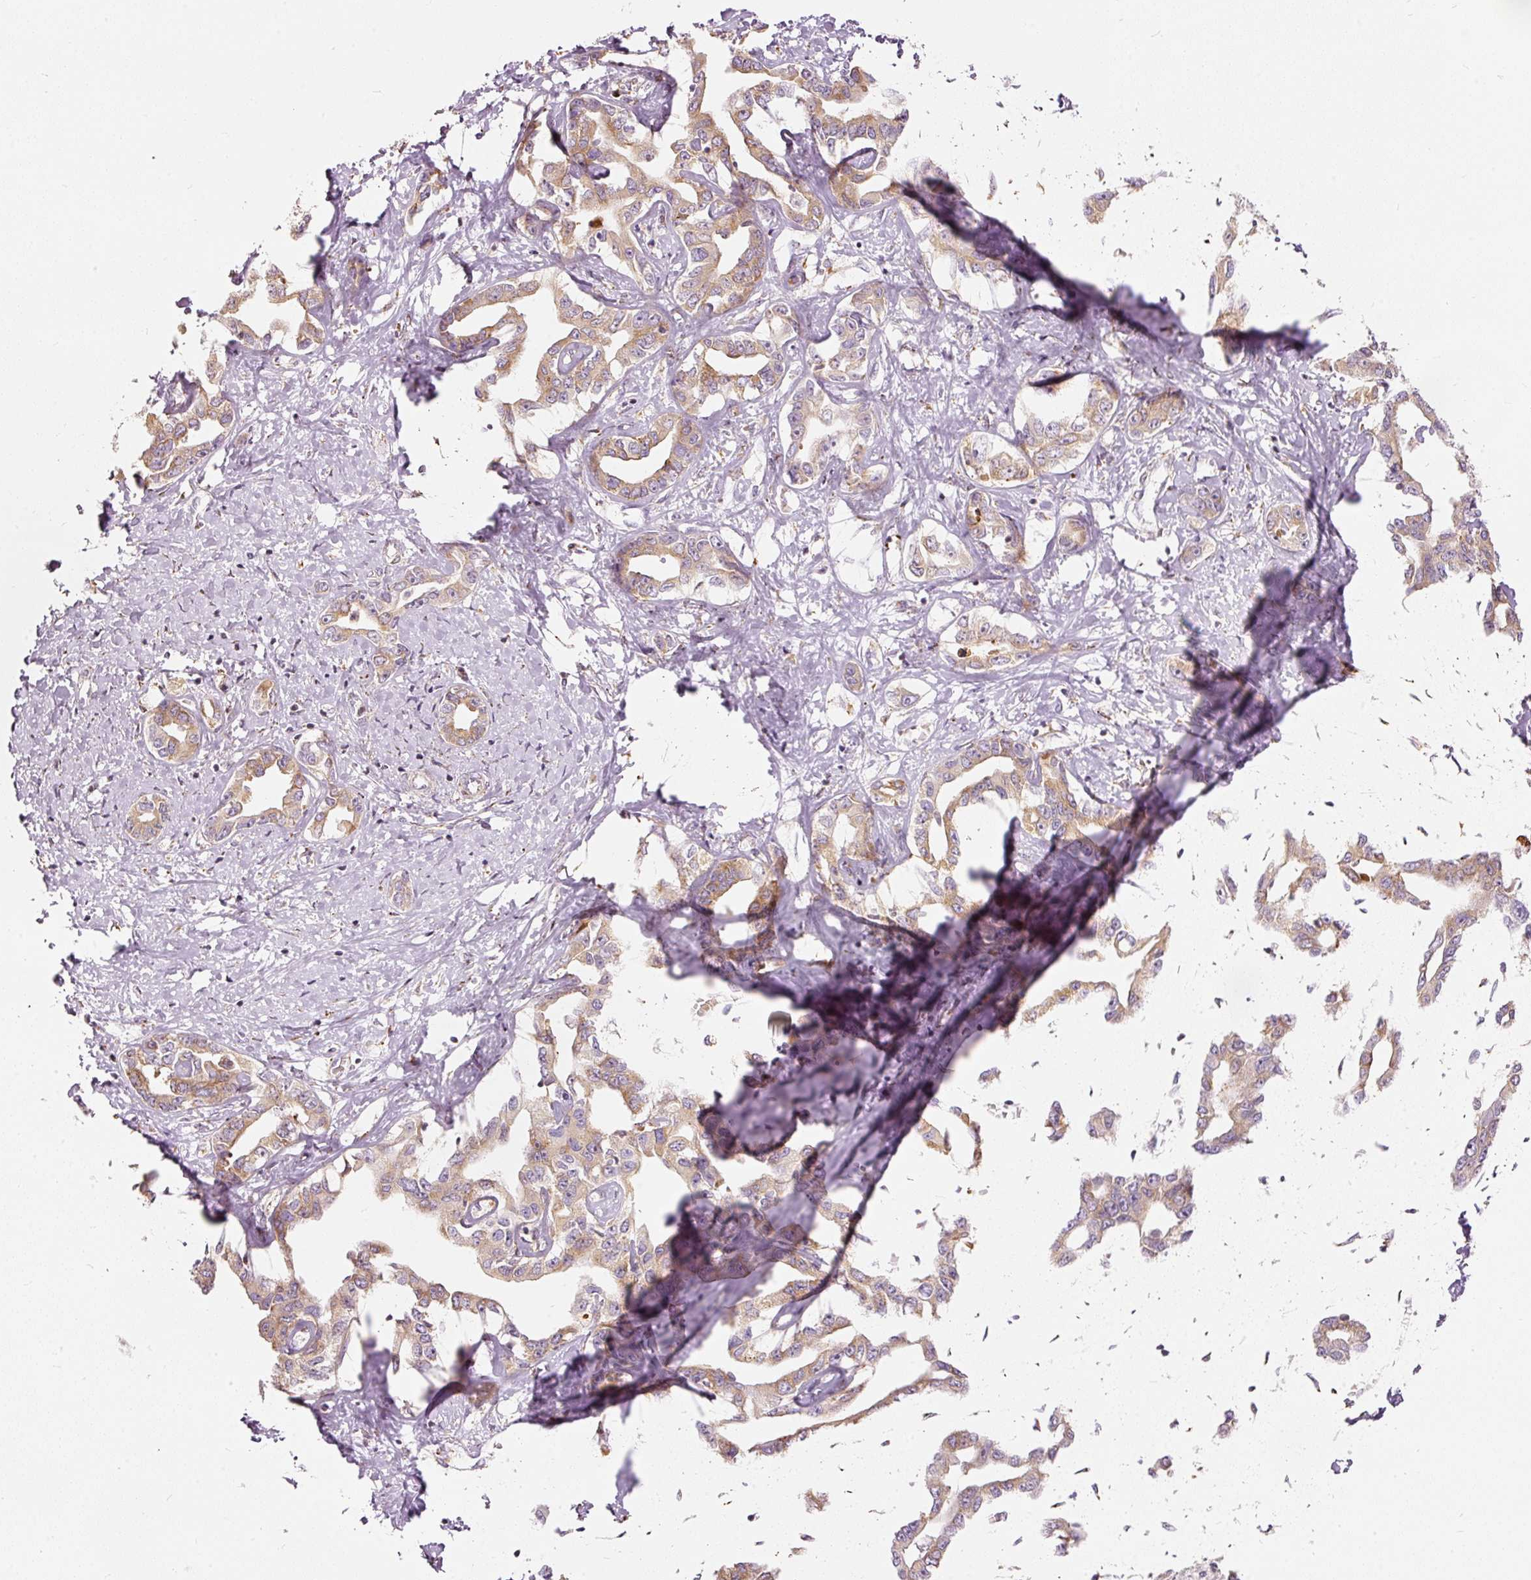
{"staining": {"intensity": "moderate", "quantity": ">75%", "location": "cytoplasmic/membranous"}, "tissue": "liver cancer", "cell_type": "Tumor cells", "image_type": "cancer", "snomed": [{"axis": "morphology", "description": "Cholangiocarcinoma"}, {"axis": "topography", "description": "Liver"}], "caption": "The image displays immunohistochemical staining of liver cancer (cholangiocarcinoma). There is moderate cytoplasmic/membranous positivity is appreciated in approximately >75% of tumor cells.", "gene": "SNAPC5", "patient": {"sex": "male", "age": 59}}